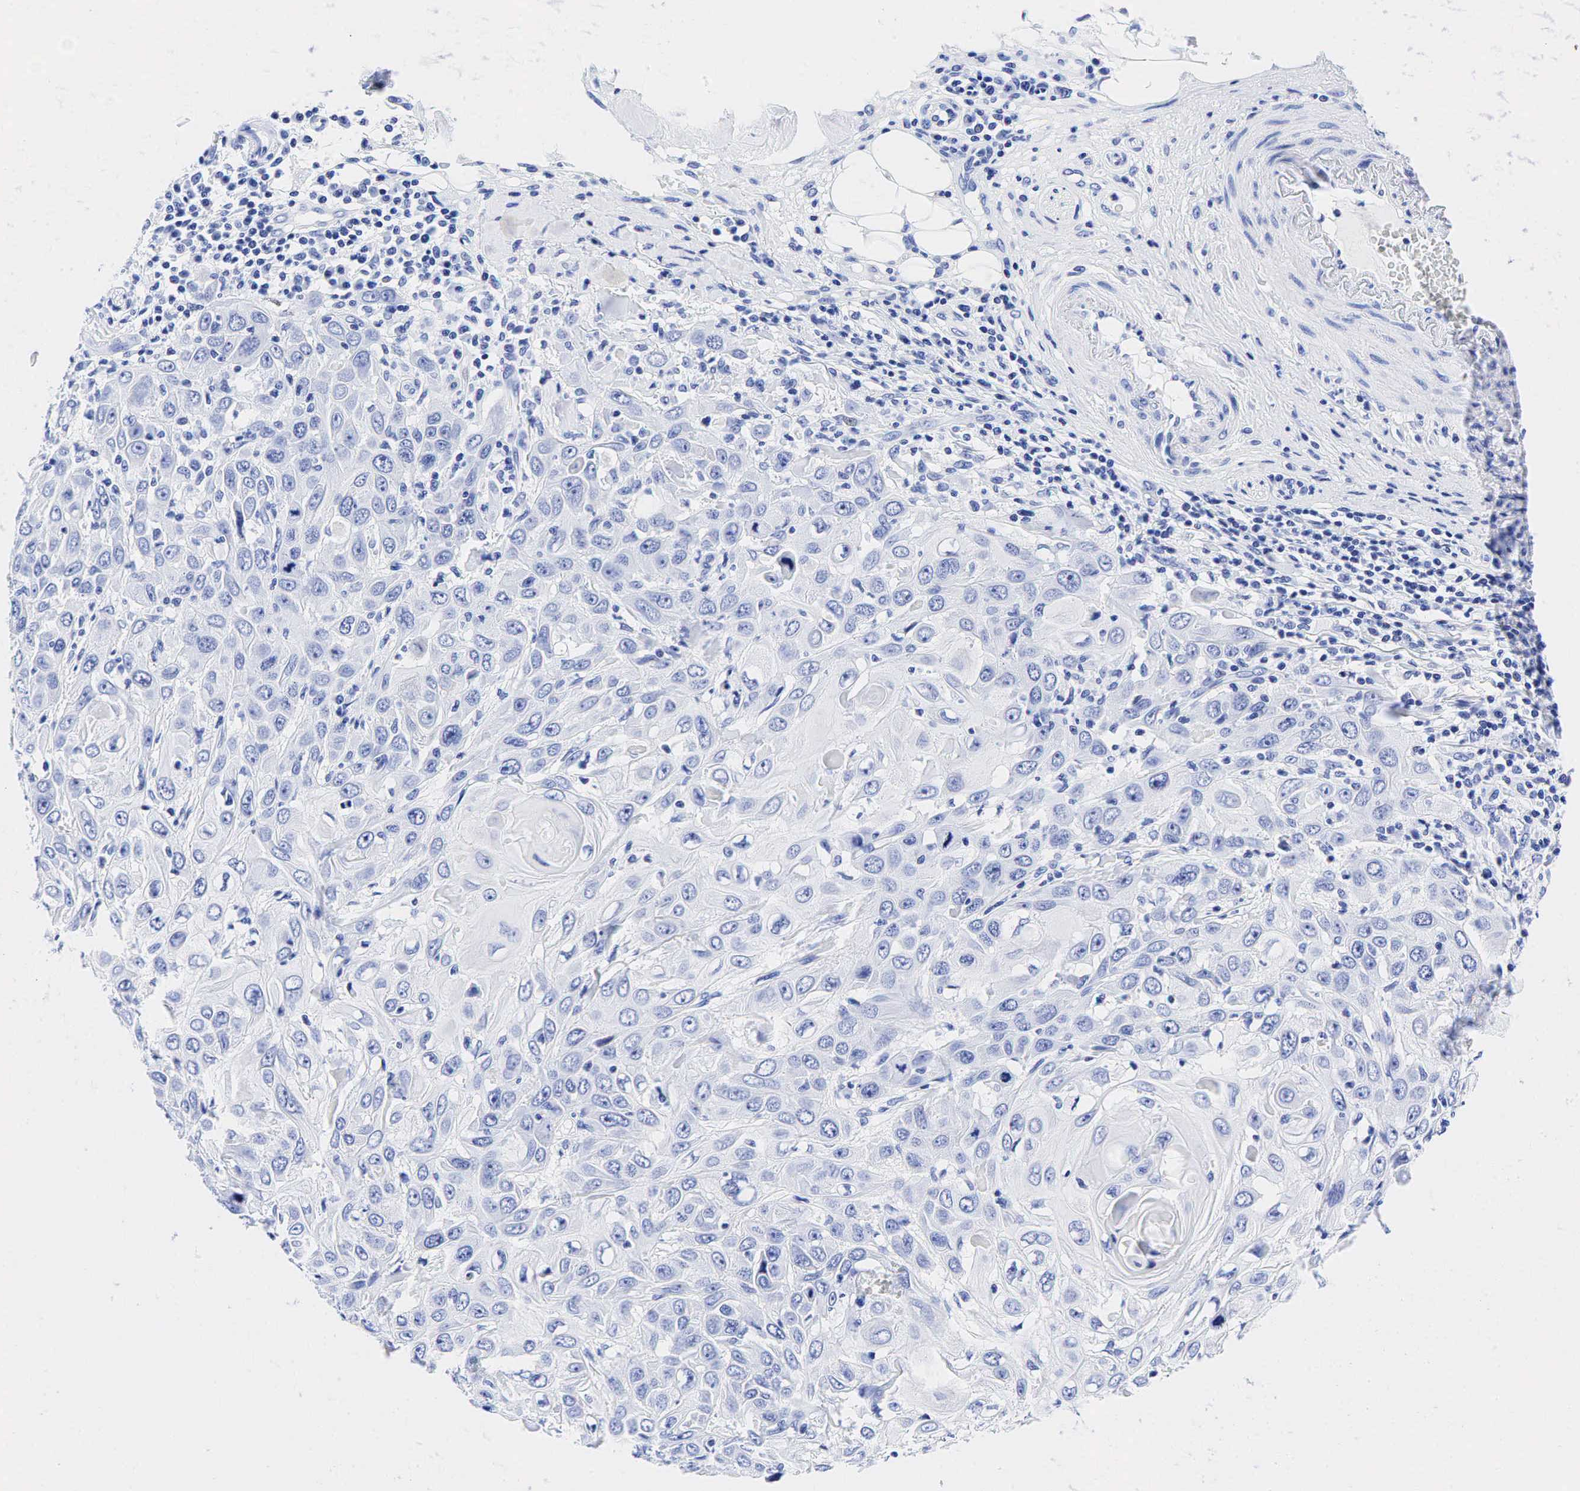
{"staining": {"intensity": "negative", "quantity": "none", "location": "none"}, "tissue": "skin cancer", "cell_type": "Tumor cells", "image_type": "cancer", "snomed": [{"axis": "morphology", "description": "Squamous cell carcinoma, NOS"}, {"axis": "topography", "description": "Skin"}], "caption": "High power microscopy image of an immunohistochemistry micrograph of squamous cell carcinoma (skin), revealing no significant expression in tumor cells.", "gene": "ESR1", "patient": {"sex": "male", "age": 84}}